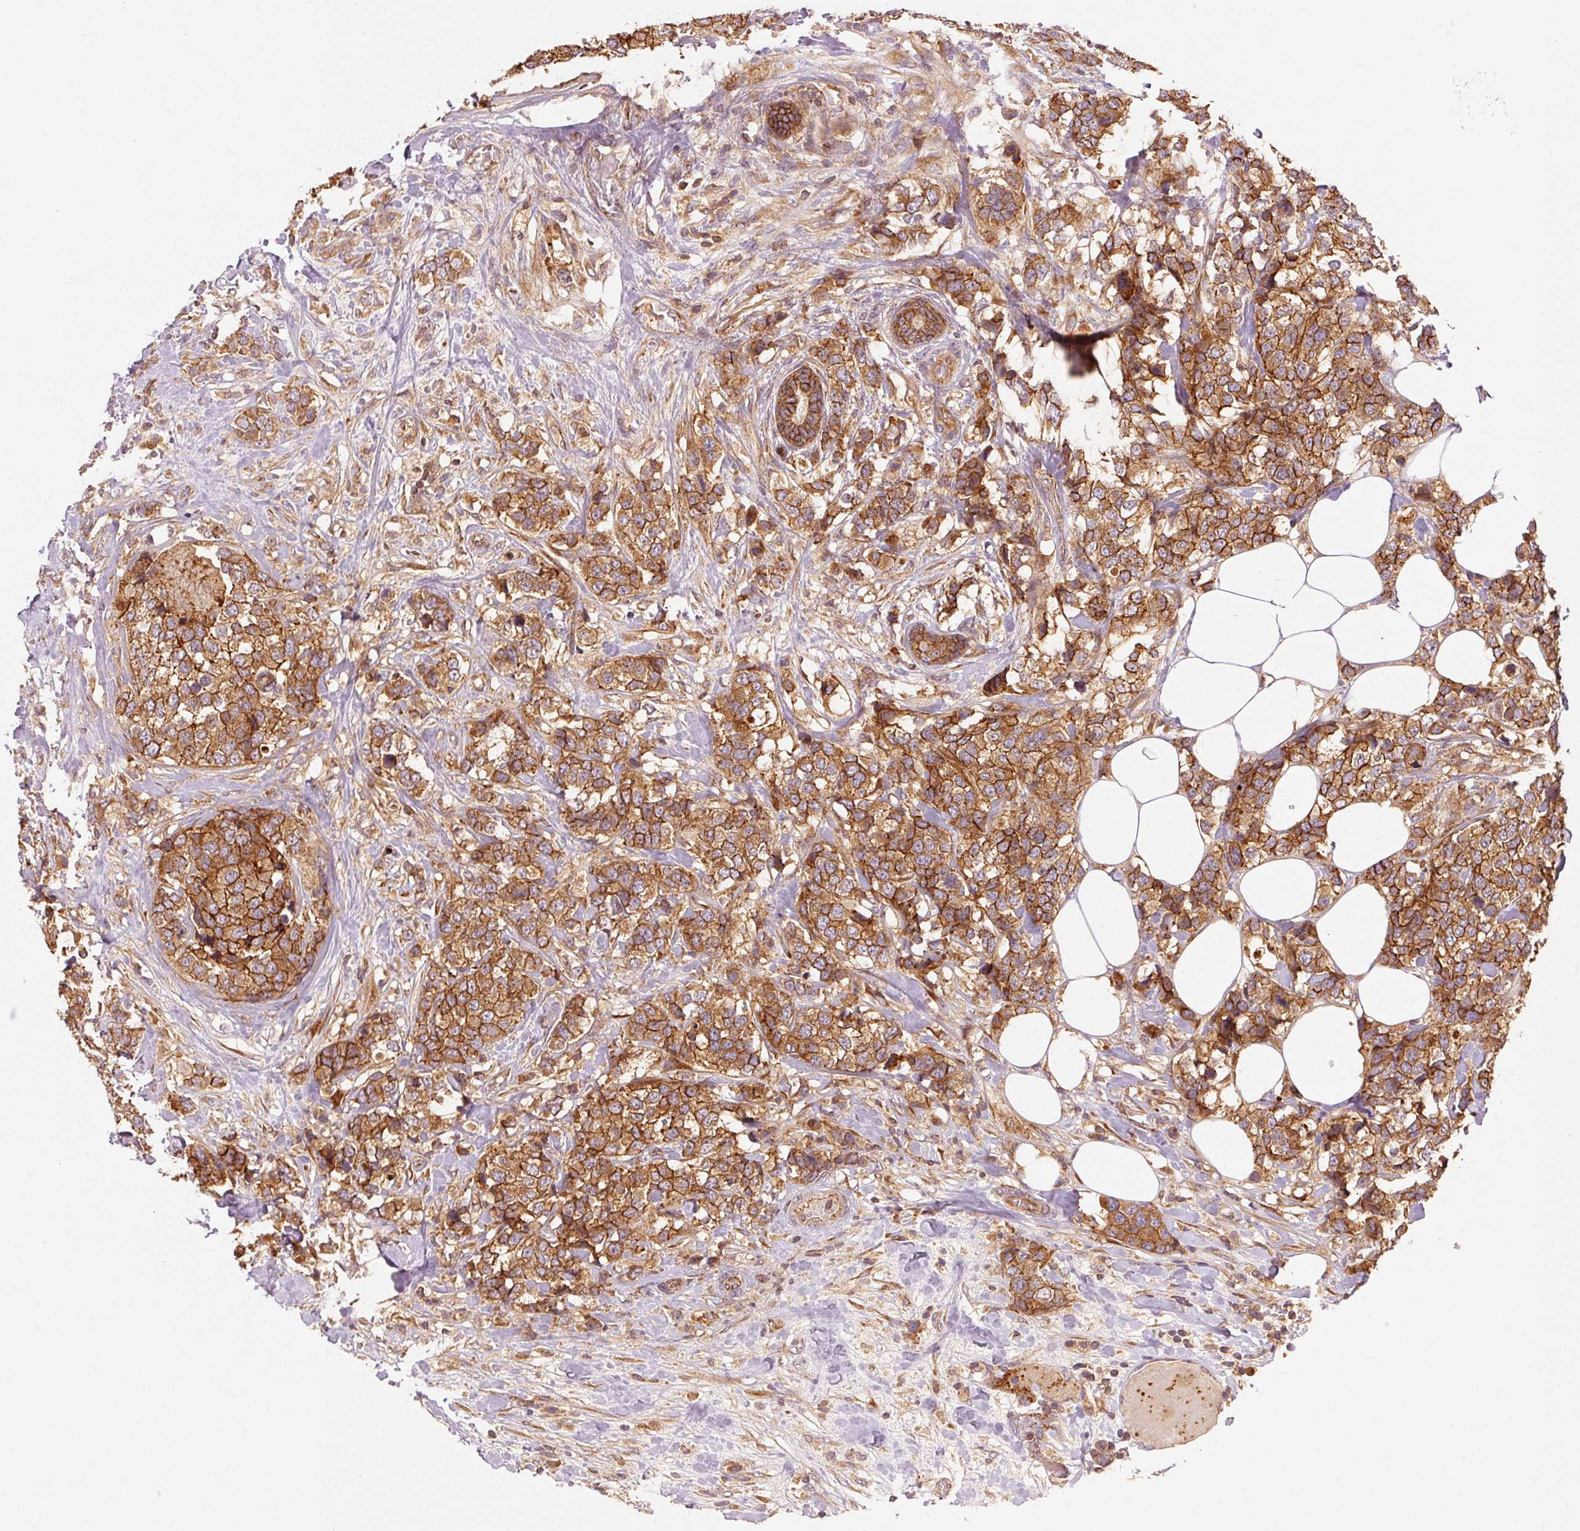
{"staining": {"intensity": "strong", "quantity": ">75%", "location": "cytoplasmic/membranous"}, "tissue": "breast cancer", "cell_type": "Tumor cells", "image_type": "cancer", "snomed": [{"axis": "morphology", "description": "Lobular carcinoma"}, {"axis": "topography", "description": "Breast"}], "caption": "Protein staining of breast cancer (lobular carcinoma) tissue demonstrates strong cytoplasmic/membranous positivity in approximately >75% of tumor cells.", "gene": "CTNNA1", "patient": {"sex": "female", "age": 59}}